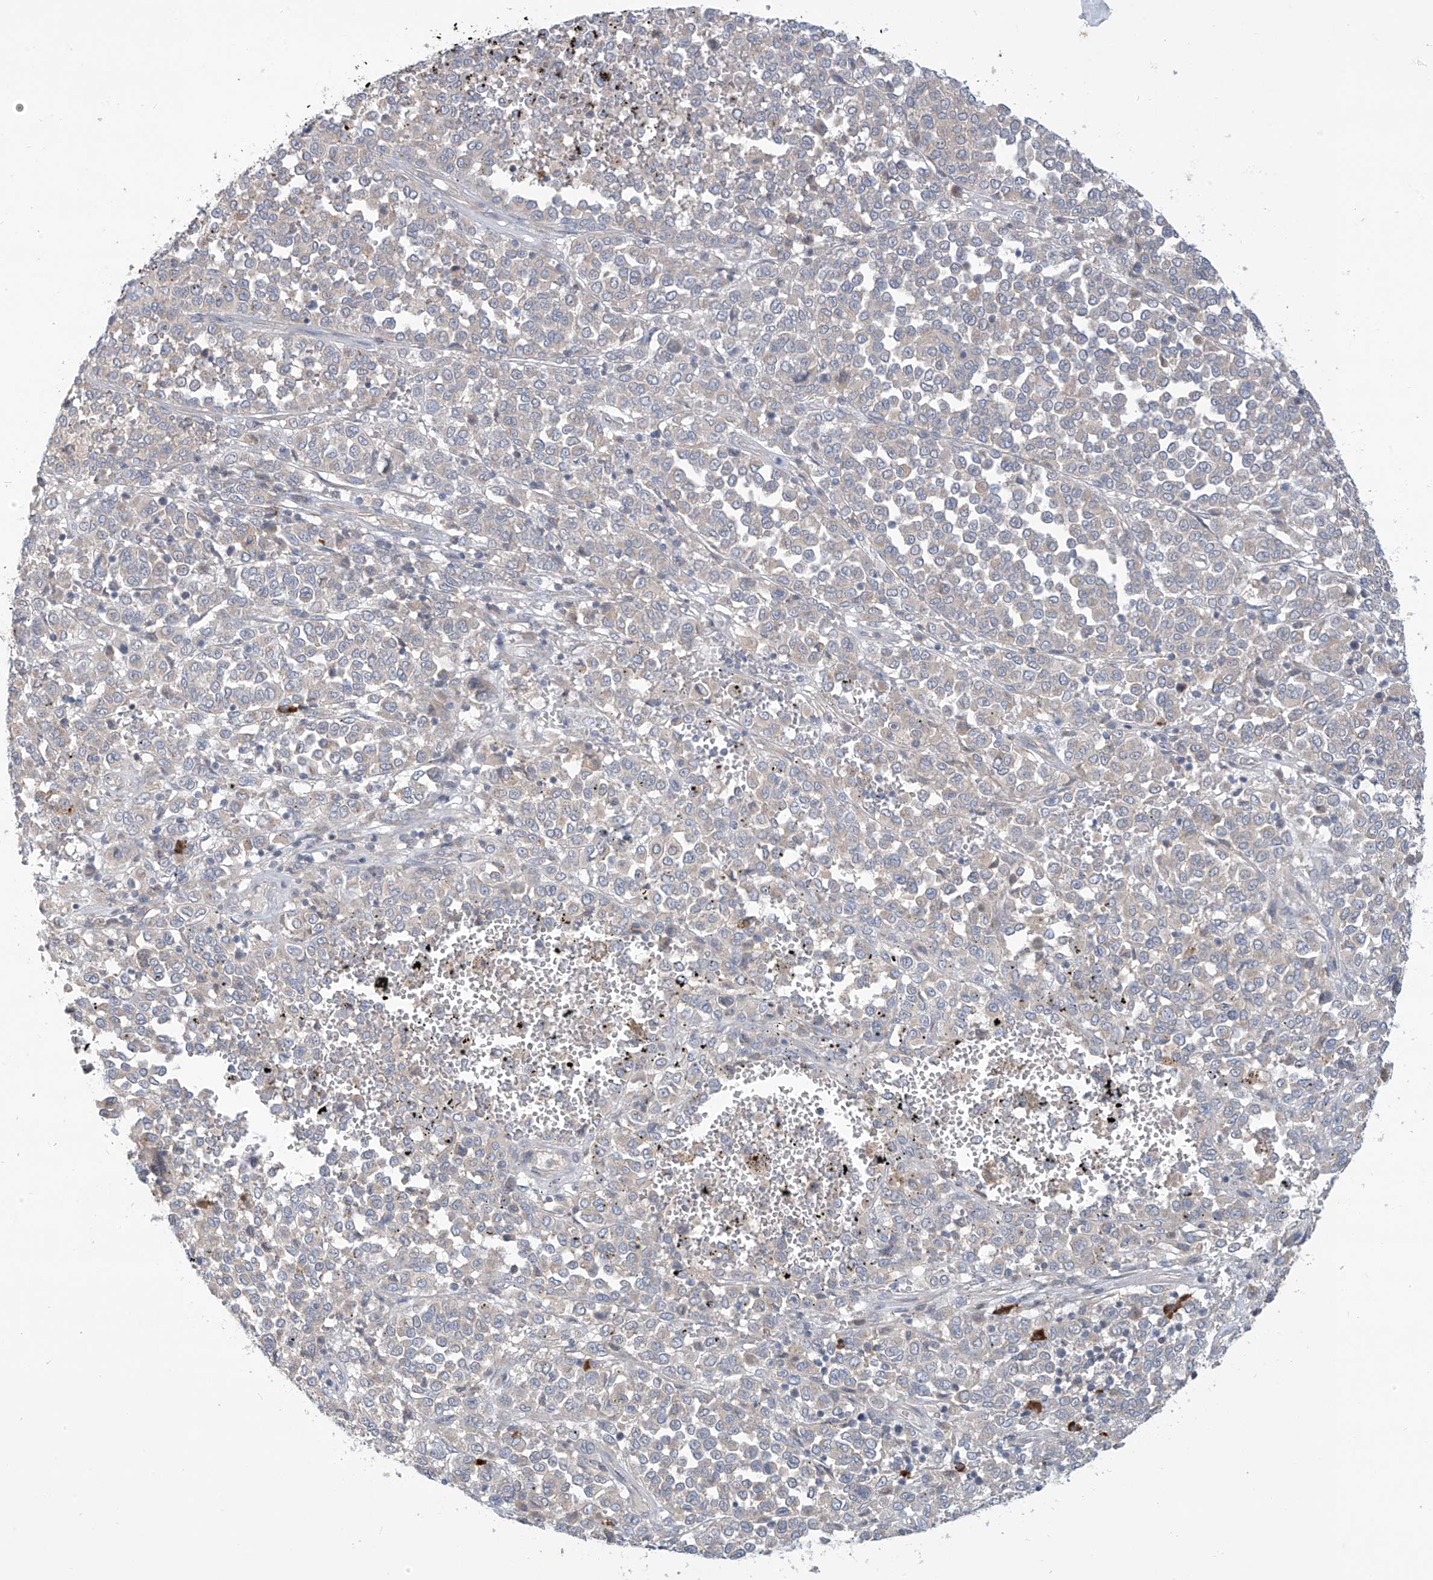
{"staining": {"intensity": "negative", "quantity": "none", "location": "none"}, "tissue": "melanoma", "cell_type": "Tumor cells", "image_type": "cancer", "snomed": [{"axis": "morphology", "description": "Malignant melanoma, Metastatic site"}, {"axis": "topography", "description": "Pancreas"}], "caption": "High power microscopy micrograph of an immunohistochemistry photomicrograph of melanoma, revealing no significant staining in tumor cells.", "gene": "SCGB1D2", "patient": {"sex": "female", "age": 30}}